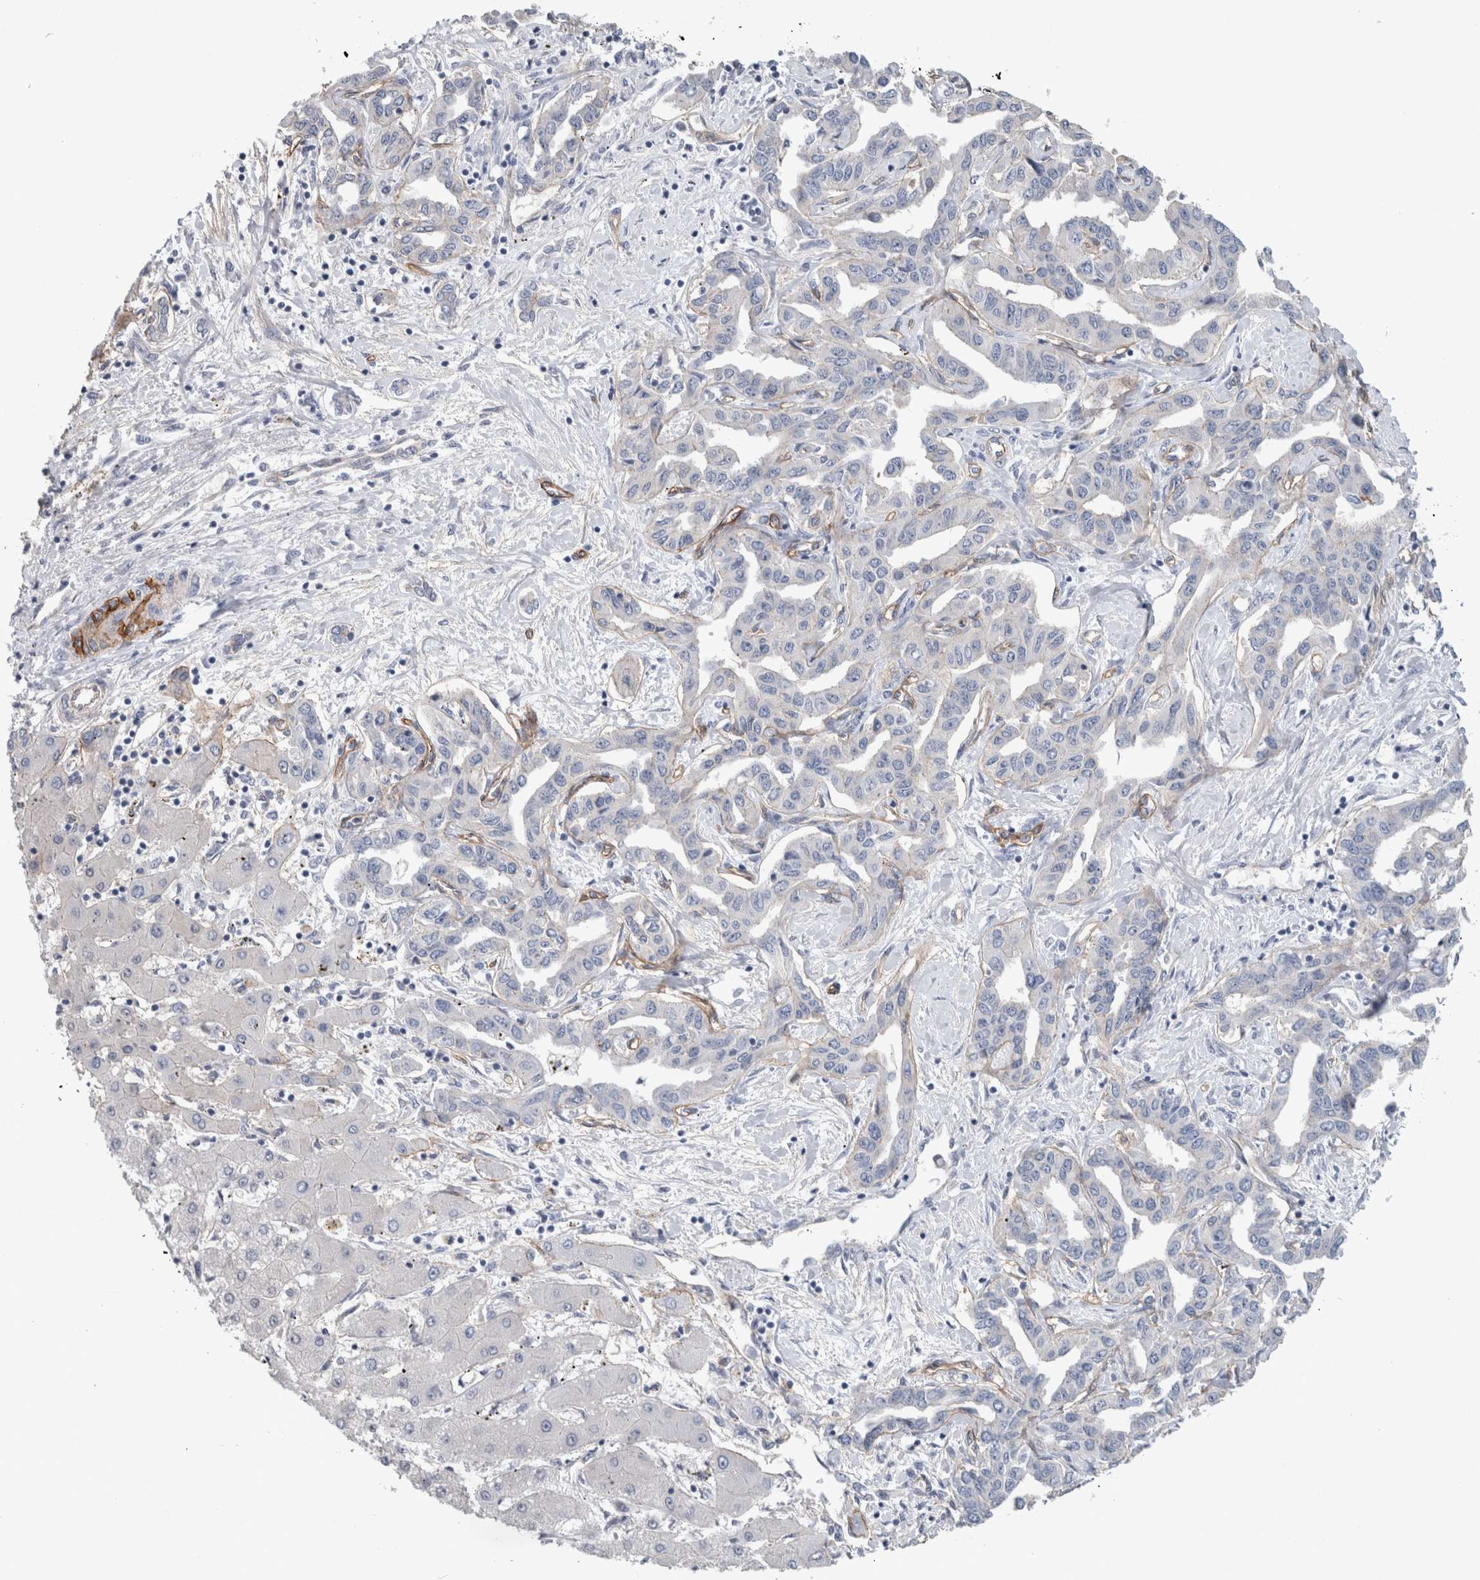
{"staining": {"intensity": "negative", "quantity": "none", "location": "none"}, "tissue": "liver cancer", "cell_type": "Tumor cells", "image_type": "cancer", "snomed": [{"axis": "morphology", "description": "Cholangiocarcinoma"}, {"axis": "topography", "description": "Liver"}], "caption": "Immunohistochemistry photomicrograph of neoplastic tissue: liver cancer (cholangiocarcinoma) stained with DAB (3,3'-diaminobenzidine) reveals no significant protein positivity in tumor cells.", "gene": "BCAM", "patient": {"sex": "male", "age": 59}}